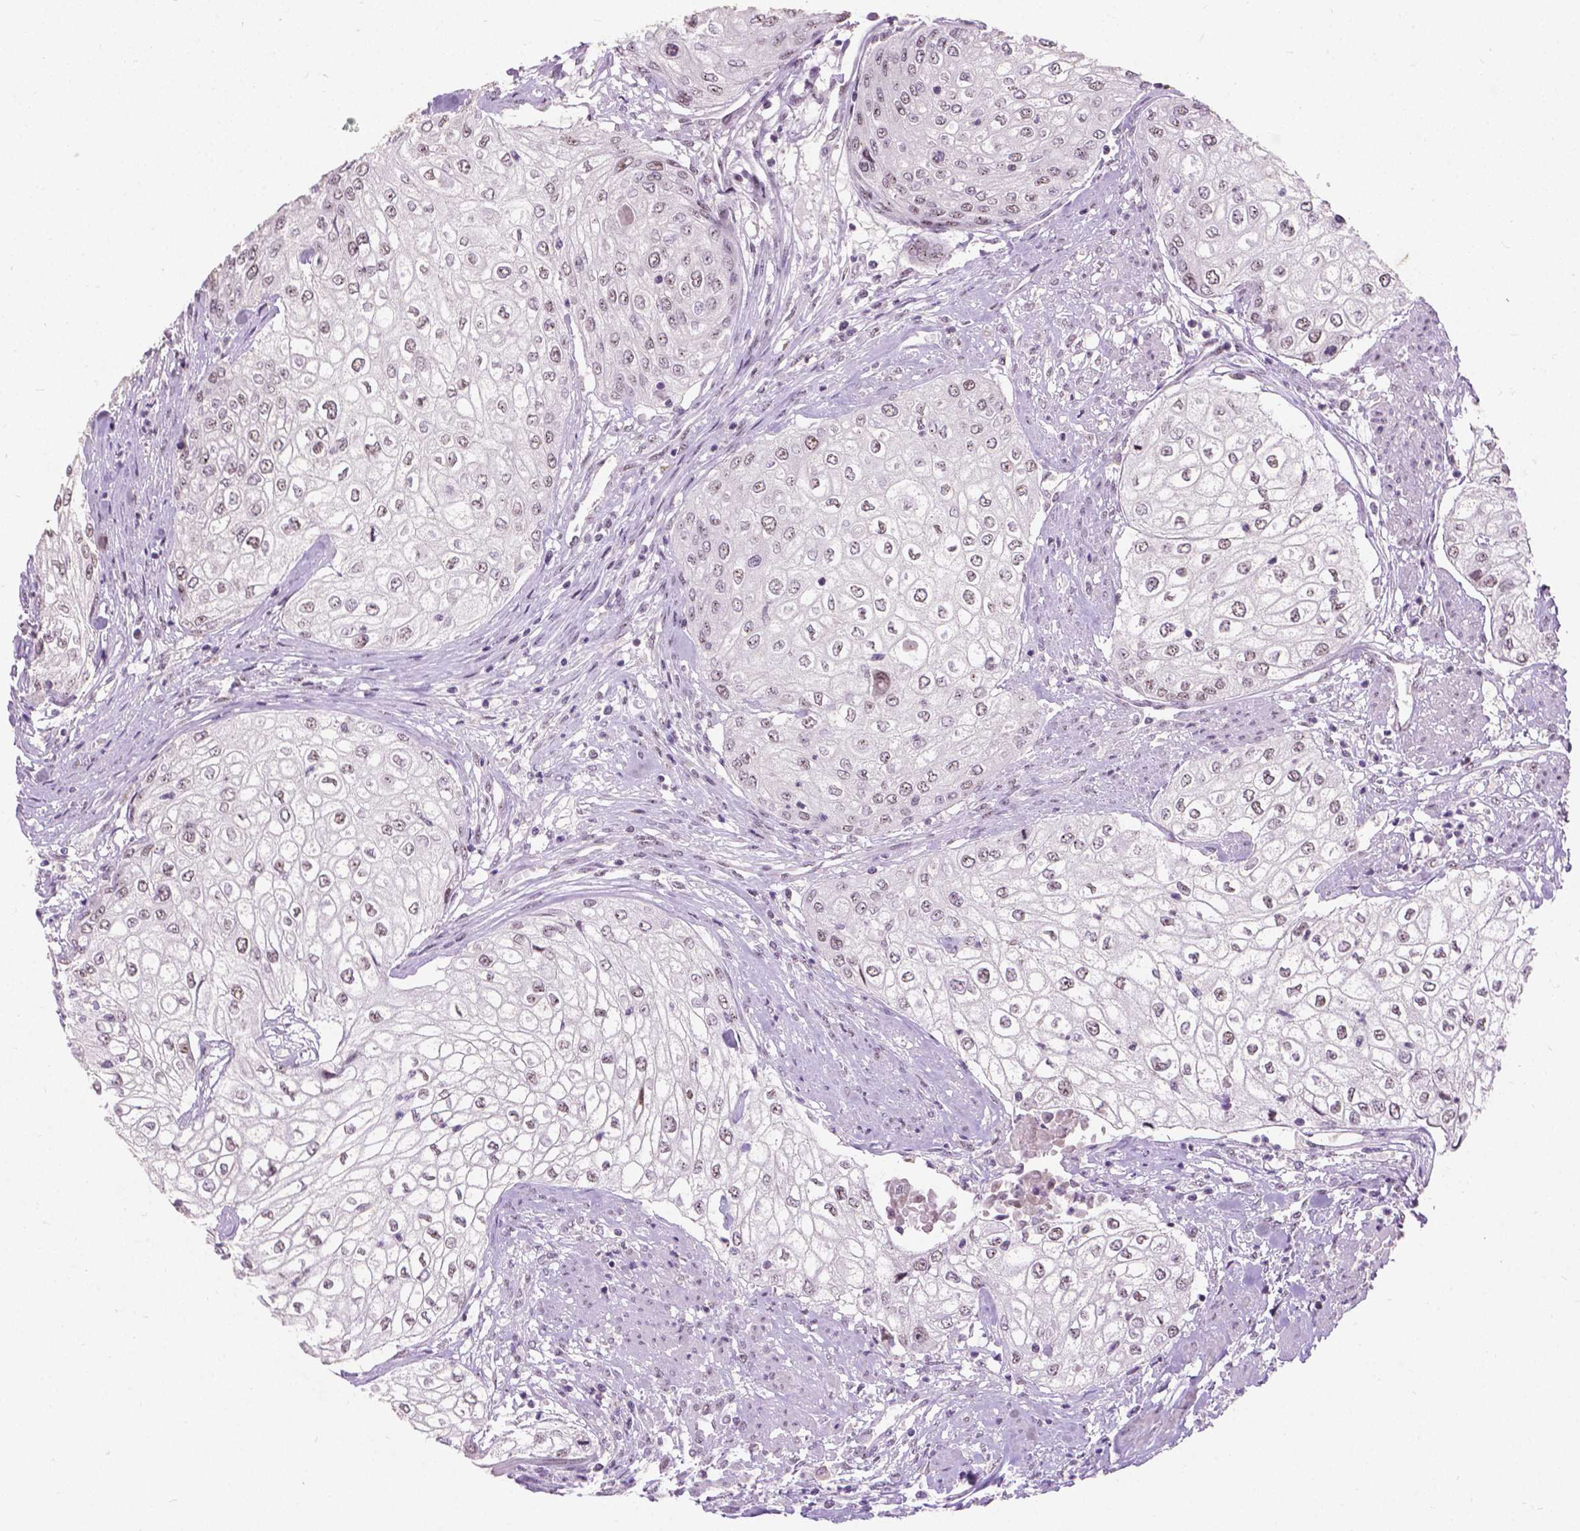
{"staining": {"intensity": "moderate", "quantity": "25%-75%", "location": "nuclear"}, "tissue": "urothelial cancer", "cell_type": "Tumor cells", "image_type": "cancer", "snomed": [{"axis": "morphology", "description": "Urothelial carcinoma, High grade"}, {"axis": "topography", "description": "Urinary bladder"}], "caption": "Protein analysis of urothelial carcinoma (high-grade) tissue exhibits moderate nuclear positivity in approximately 25%-75% of tumor cells. The protein is stained brown, and the nuclei are stained in blue (DAB (3,3'-diaminobenzidine) IHC with brightfield microscopy, high magnification).", "gene": "COIL", "patient": {"sex": "male", "age": 62}}